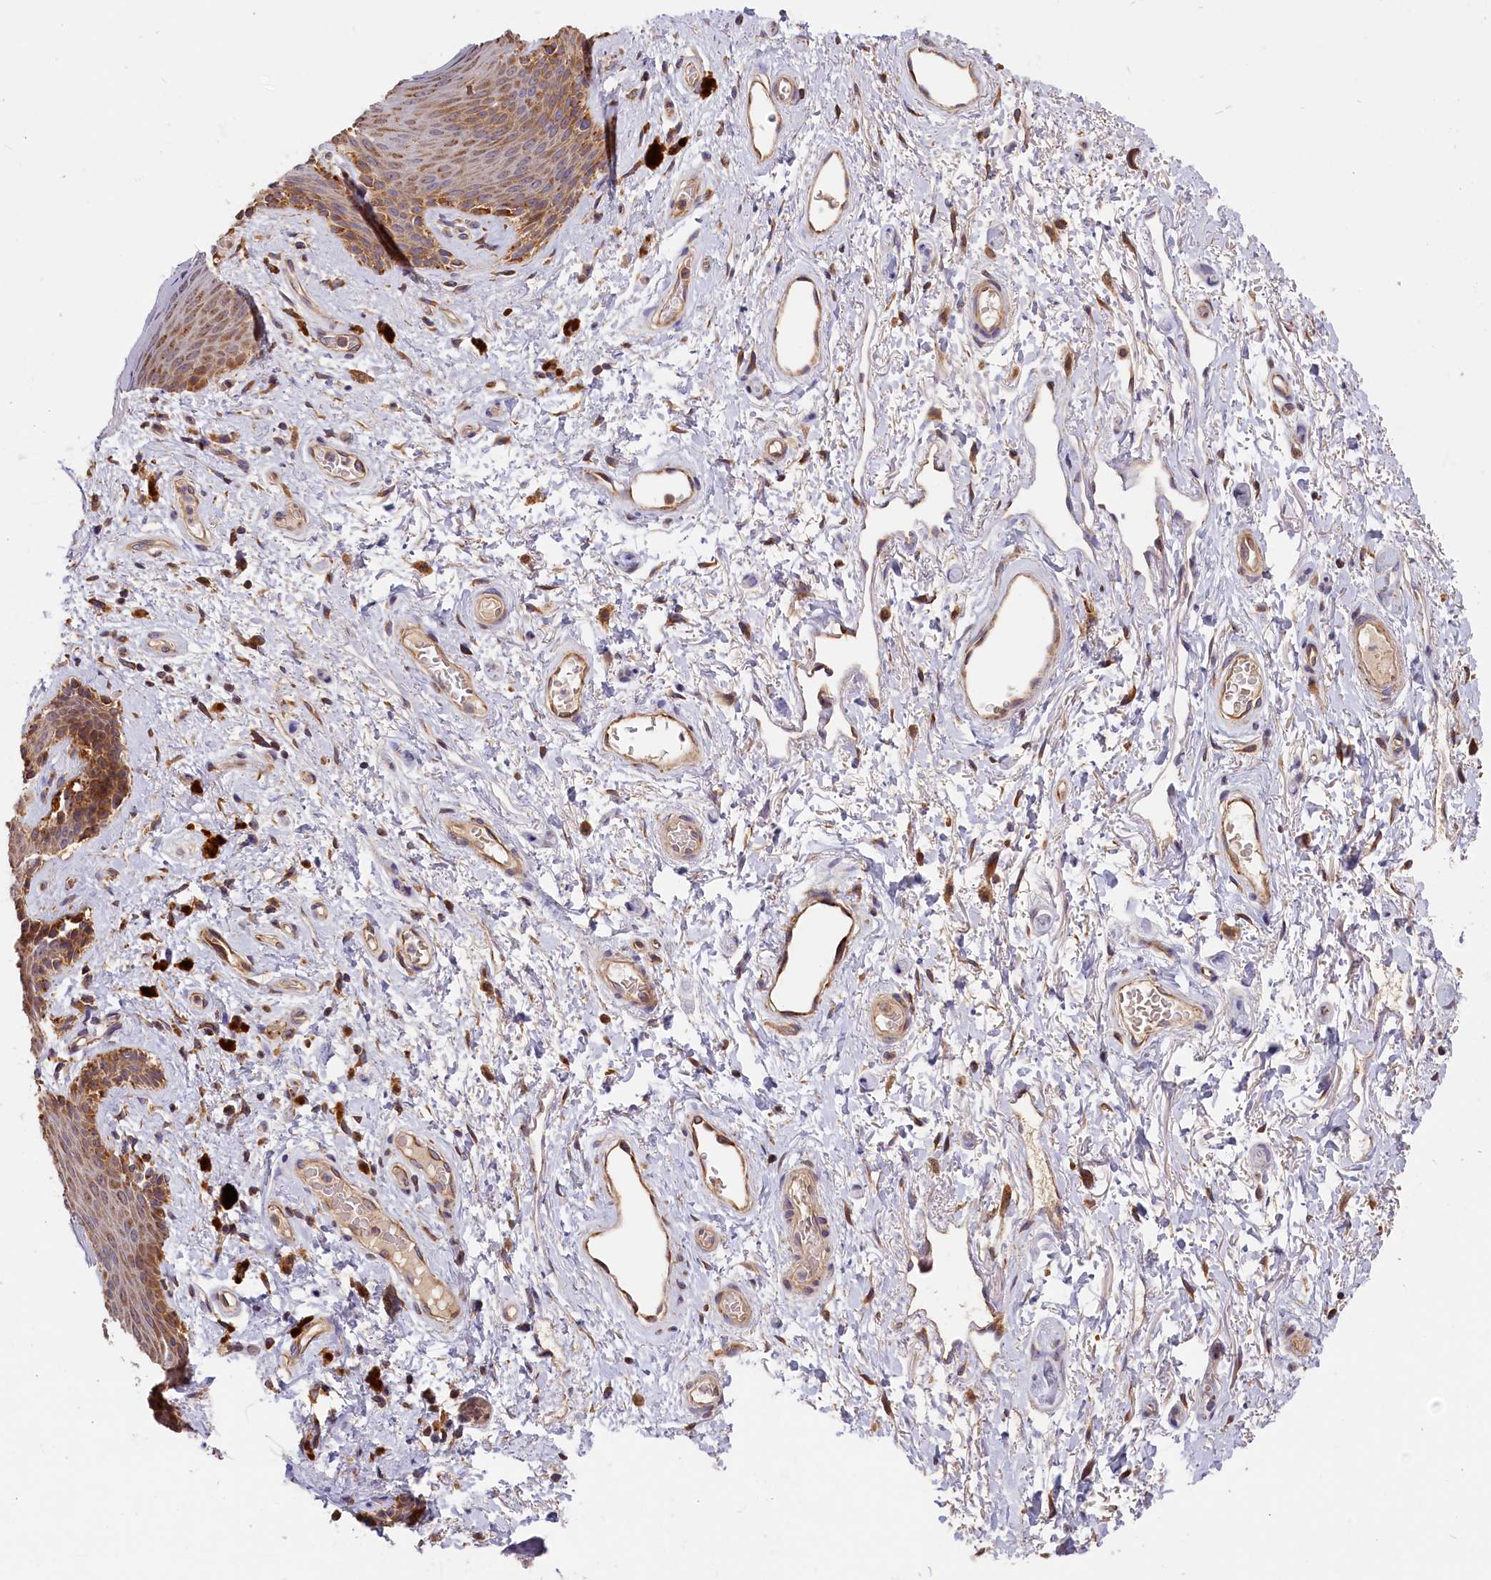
{"staining": {"intensity": "moderate", "quantity": ">75%", "location": "cytoplasmic/membranous"}, "tissue": "skin", "cell_type": "Epidermal cells", "image_type": "normal", "snomed": [{"axis": "morphology", "description": "Normal tissue, NOS"}, {"axis": "topography", "description": "Anal"}], "caption": "Epidermal cells reveal medium levels of moderate cytoplasmic/membranous positivity in approximately >75% of cells in benign human skin.", "gene": "CEP44", "patient": {"sex": "female", "age": 46}}